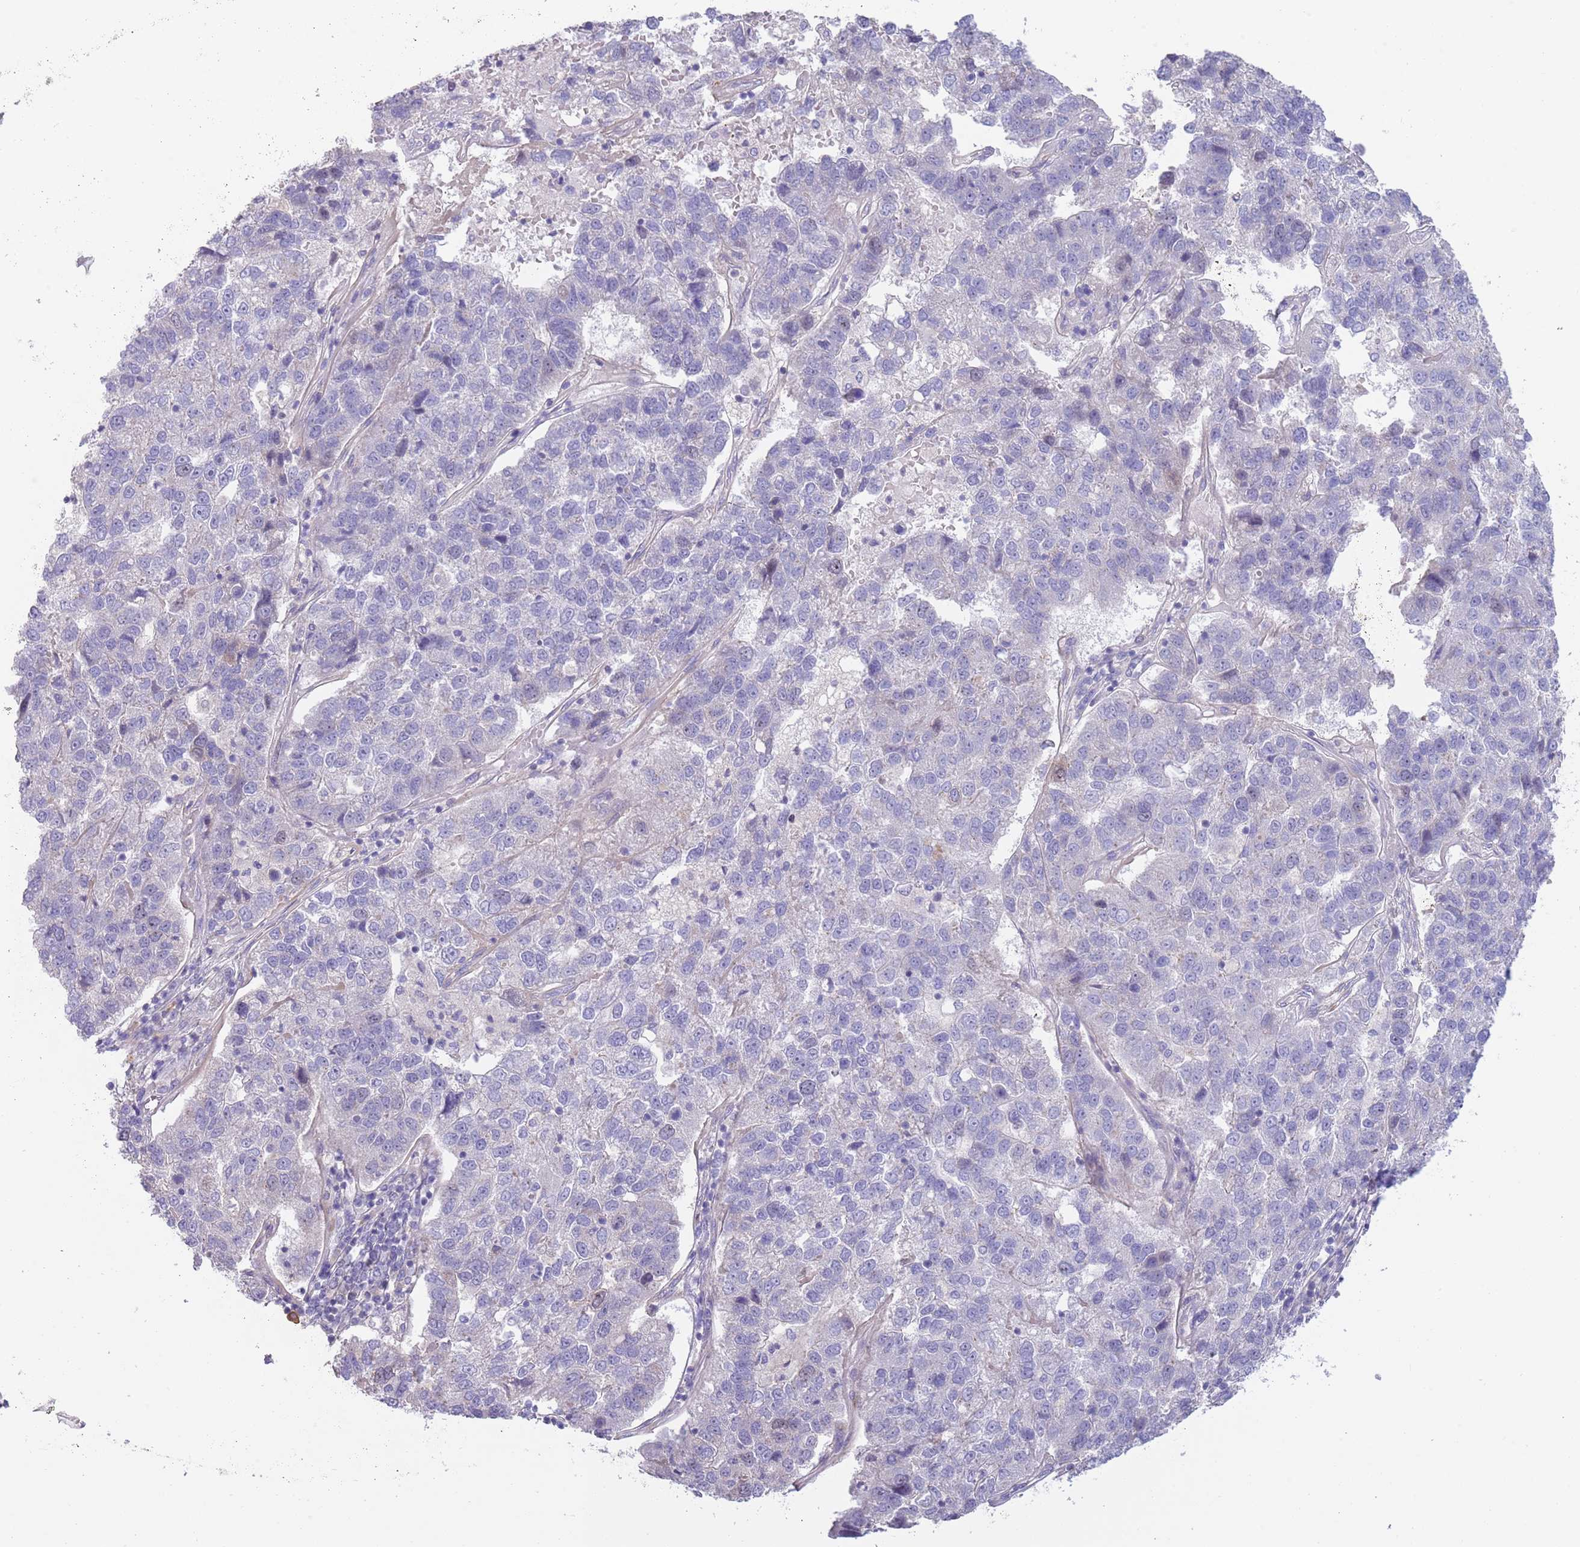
{"staining": {"intensity": "negative", "quantity": "none", "location": "none"}, "tissue": "pancreatic cancer", "cell_type": "Tumor cells", "image_type": "cancer", "snomed": [{"axis": "morphology", "description": "Adenocarcinoma, NOS"}, {"axis": "topography", "description": "Pancreas"}], "caption": "An image of human pancreatic adenocarcinoma is negative for staining in tumor cells.", "gene": "PIMREG", "patient": {"sex": "female", "age": 61}}